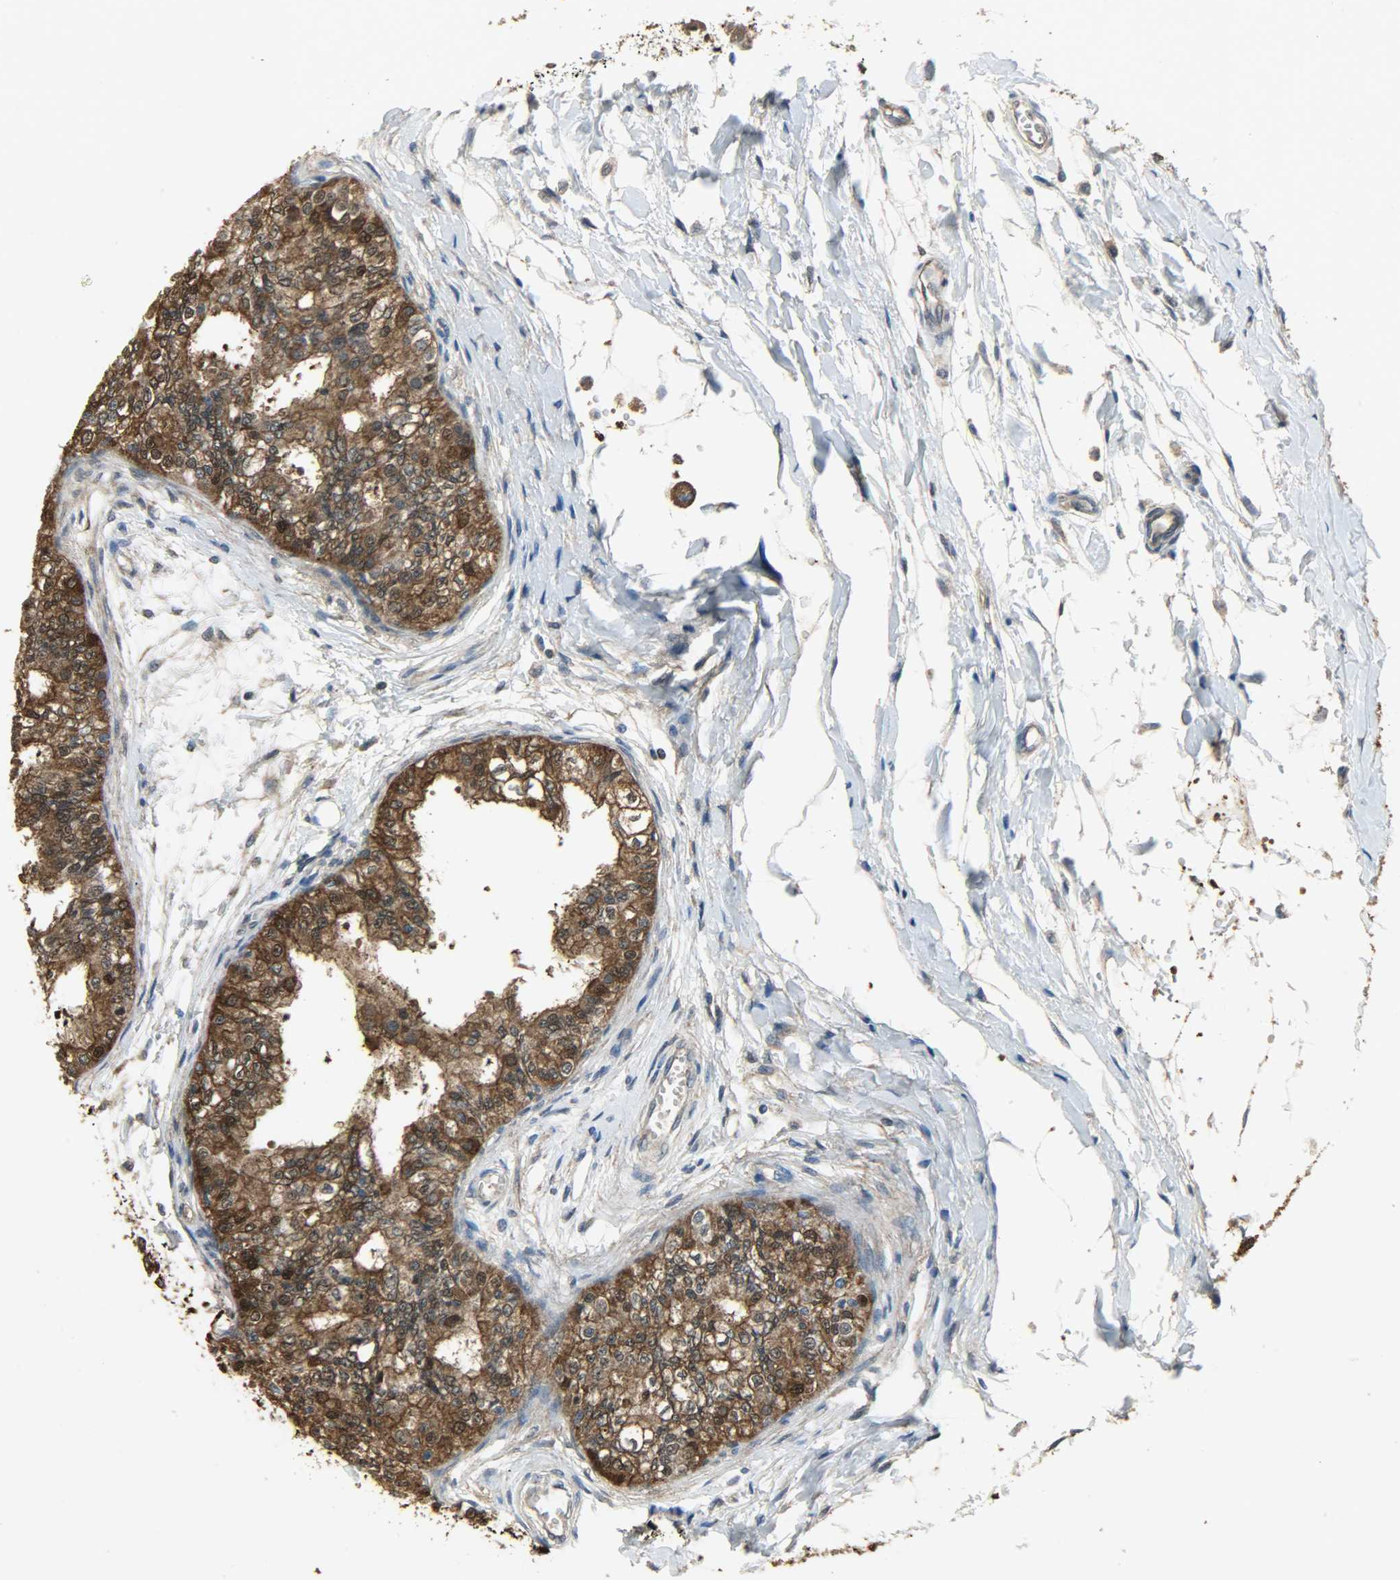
{"staining": {"intensity": "strong", "quantity": ">75%", "location": "cytoplasmic/membranous,nuclear"}, "tissue": "epididymis", "cell_type": "Glandular cells", "image_type": "normal", "snomed": [{"axis": "morphology", "description": "Normal tissue, NOS"}, {"axis": "morphology", "description": "Adenocarcinoma, metastatic, NOS"}, {"axis": "topography", "description": "Testis"}, {"axis": "topography", "description": "Epididymis"}], "caption": "Immunohistochemical staining of benign human epididymis shows >75% levels of strong cytoplasmic/membranous,nuclear protein positivity in about >75% of glandular cells.", "gene": "LDHB", "patient": {"sex": "male", "age": 26}}